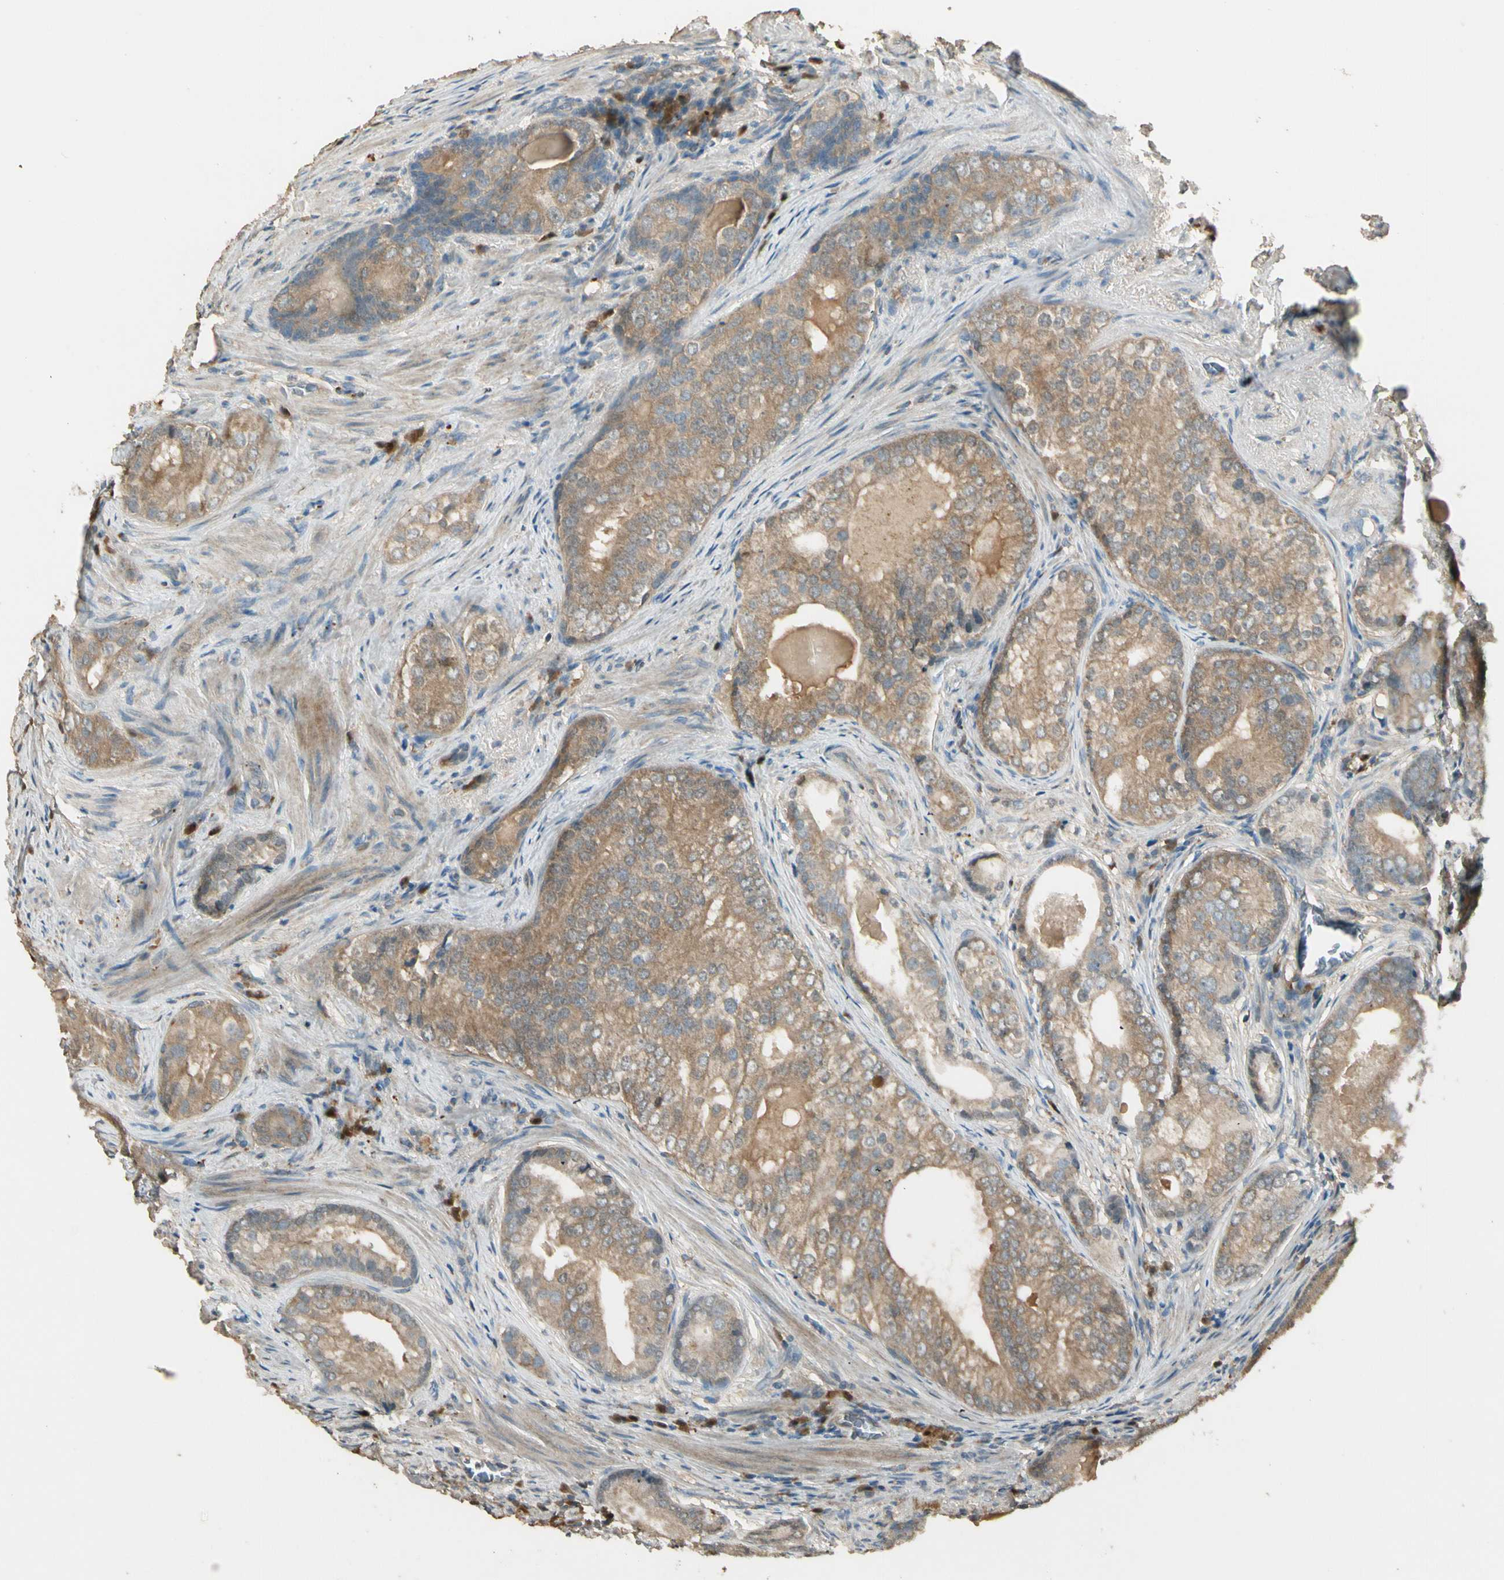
{"staining": {"intensity": "moderate", "quantity": ">75%", "location": "cytoplasmic/membranous"}, "tissue": "prostate cancer", "cell_type": "Tumor cells", "image_type": "cancer", "snomed": [{"axis": "morphology", "description": "Adenocarcinoma, High grade"}, {"axis": "topography", "description": "Prostate"}], "caption": "The micrograph demonstrates staining of prostate cancer (high-grade adenocarcinoma), revealing moderate cytoplasmic/membranous protein staining (brown color) within tumor cells. The staining was performed using DAB (3,3'-diaminobenzidine) to visualize the protein expression in brown, while the nuclei were stained in blue with hematoxylin (Magnification: 20x).", "gene": "PLXNA1", "patient": {"sex": "male", "age": 66}}